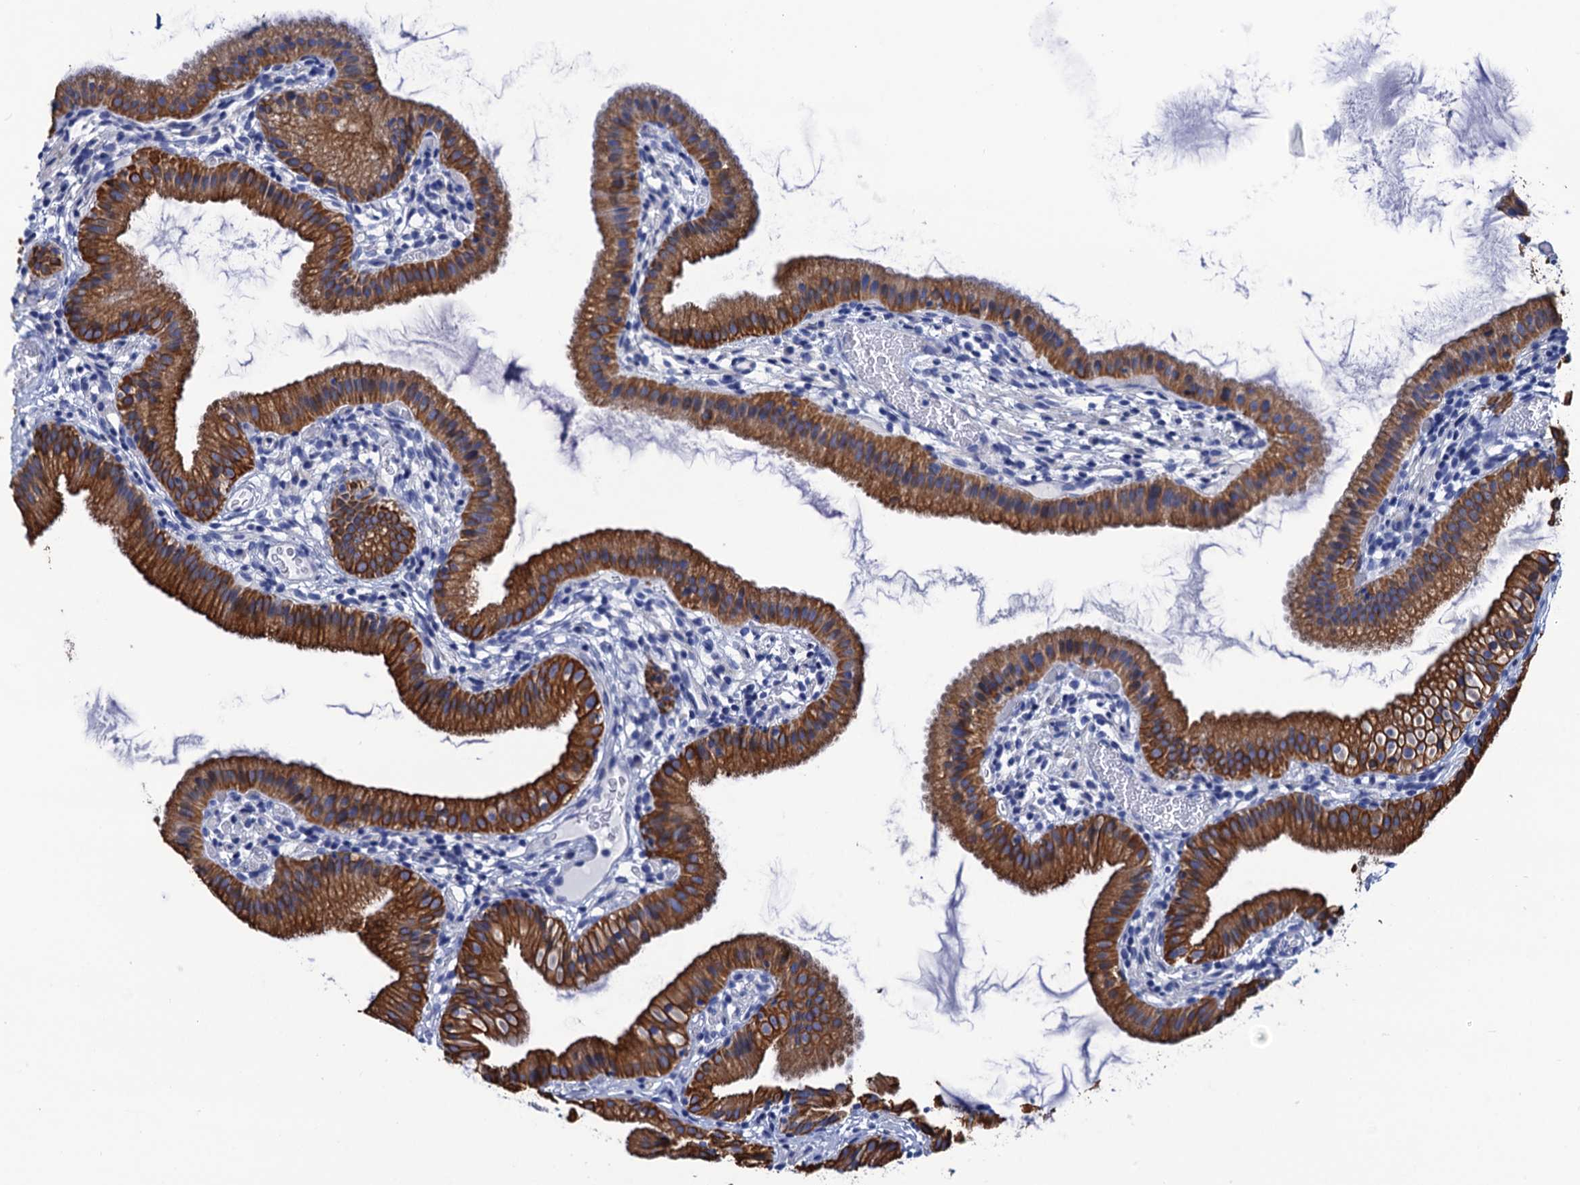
{"staining": {"intensity": "strong", "quantity": ">75%", "location": "cytoplasmic/membranous"}, "tissue": "gallbladder", "cell_type": "Glandular cells", "image_type": "normal", "snomed": [{"axis": "morphology", "description": "Normal tissue, NOS"}, {"axis": "topography", "description": "Gallbladder"}], "caption": "Approximately >75% of glandular cells in unremarkable human gallbladder demonstrate strong cytoplasmic/membranous protein expression as visualized by brown immunohistochemical staining.", "gene": "RAB3IP", "patient": {"sex": "female", "age": 46}}